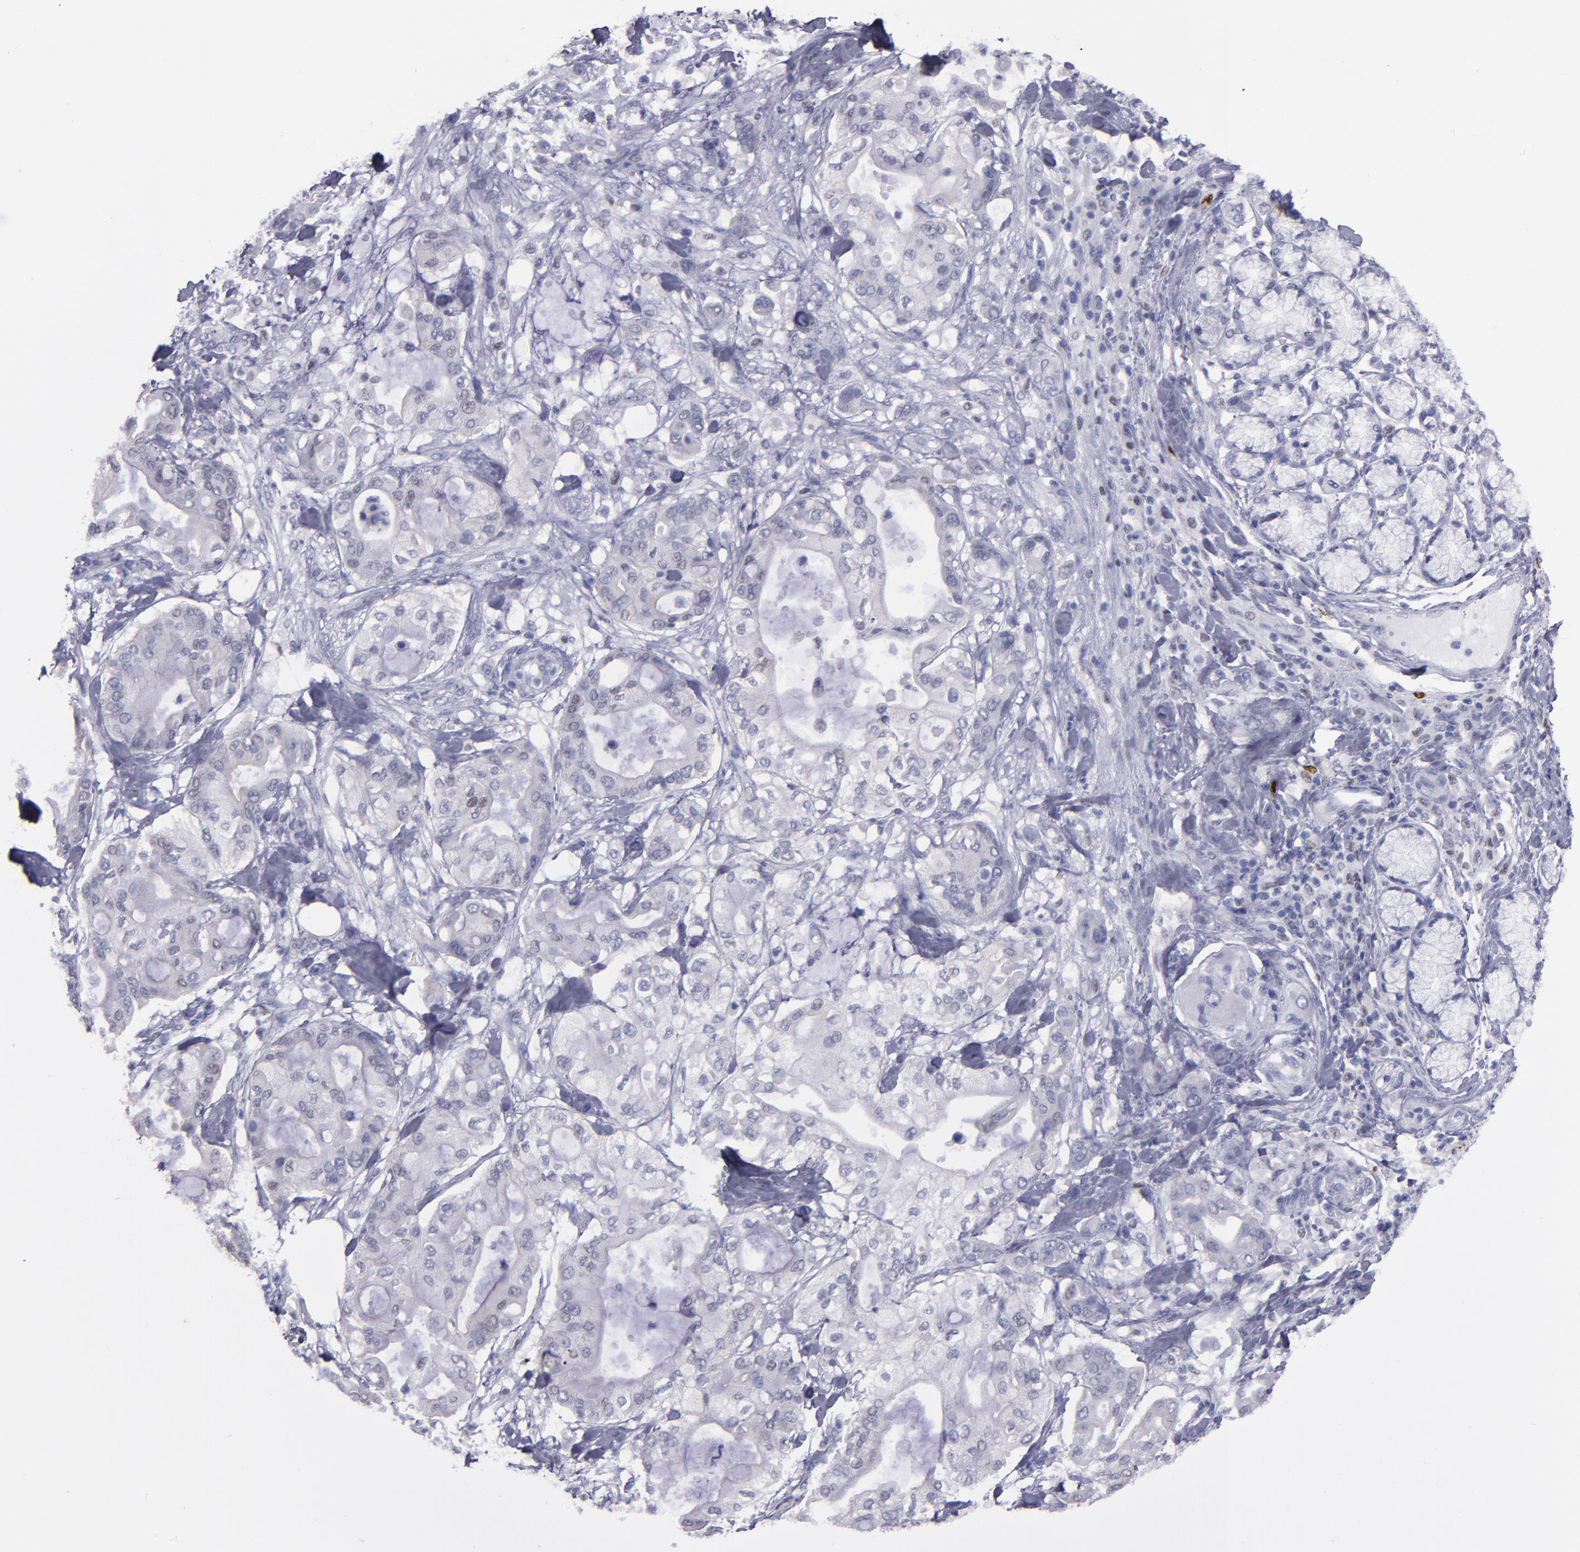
{"staining": {"intensity": "negative", "quantity": "none", "location": "none"}, "tissue": "pancreatic cancer", "cell_type": "Tumor cells", "image_type": "cancer", "snomed": [{"axis": "morphology", "description": "Adenocarcinoma, NOS"}, {"axis": "morphology", "description": "Adenocarcinoma, metastatic, NOS"}, {"axis": "topography", "description": "Lymph node"}, {"axis": "topography", "description": "Pancreas"}, {"axis": "topography", "description": "Duodenum"}], "caption": "Adenocarcinoma (pancreatic) was stained to show a protein in brown. There is no significant staining in tumor cells.", "gene": "IRF8", "patient": {"sex": "female", "age": 64}}